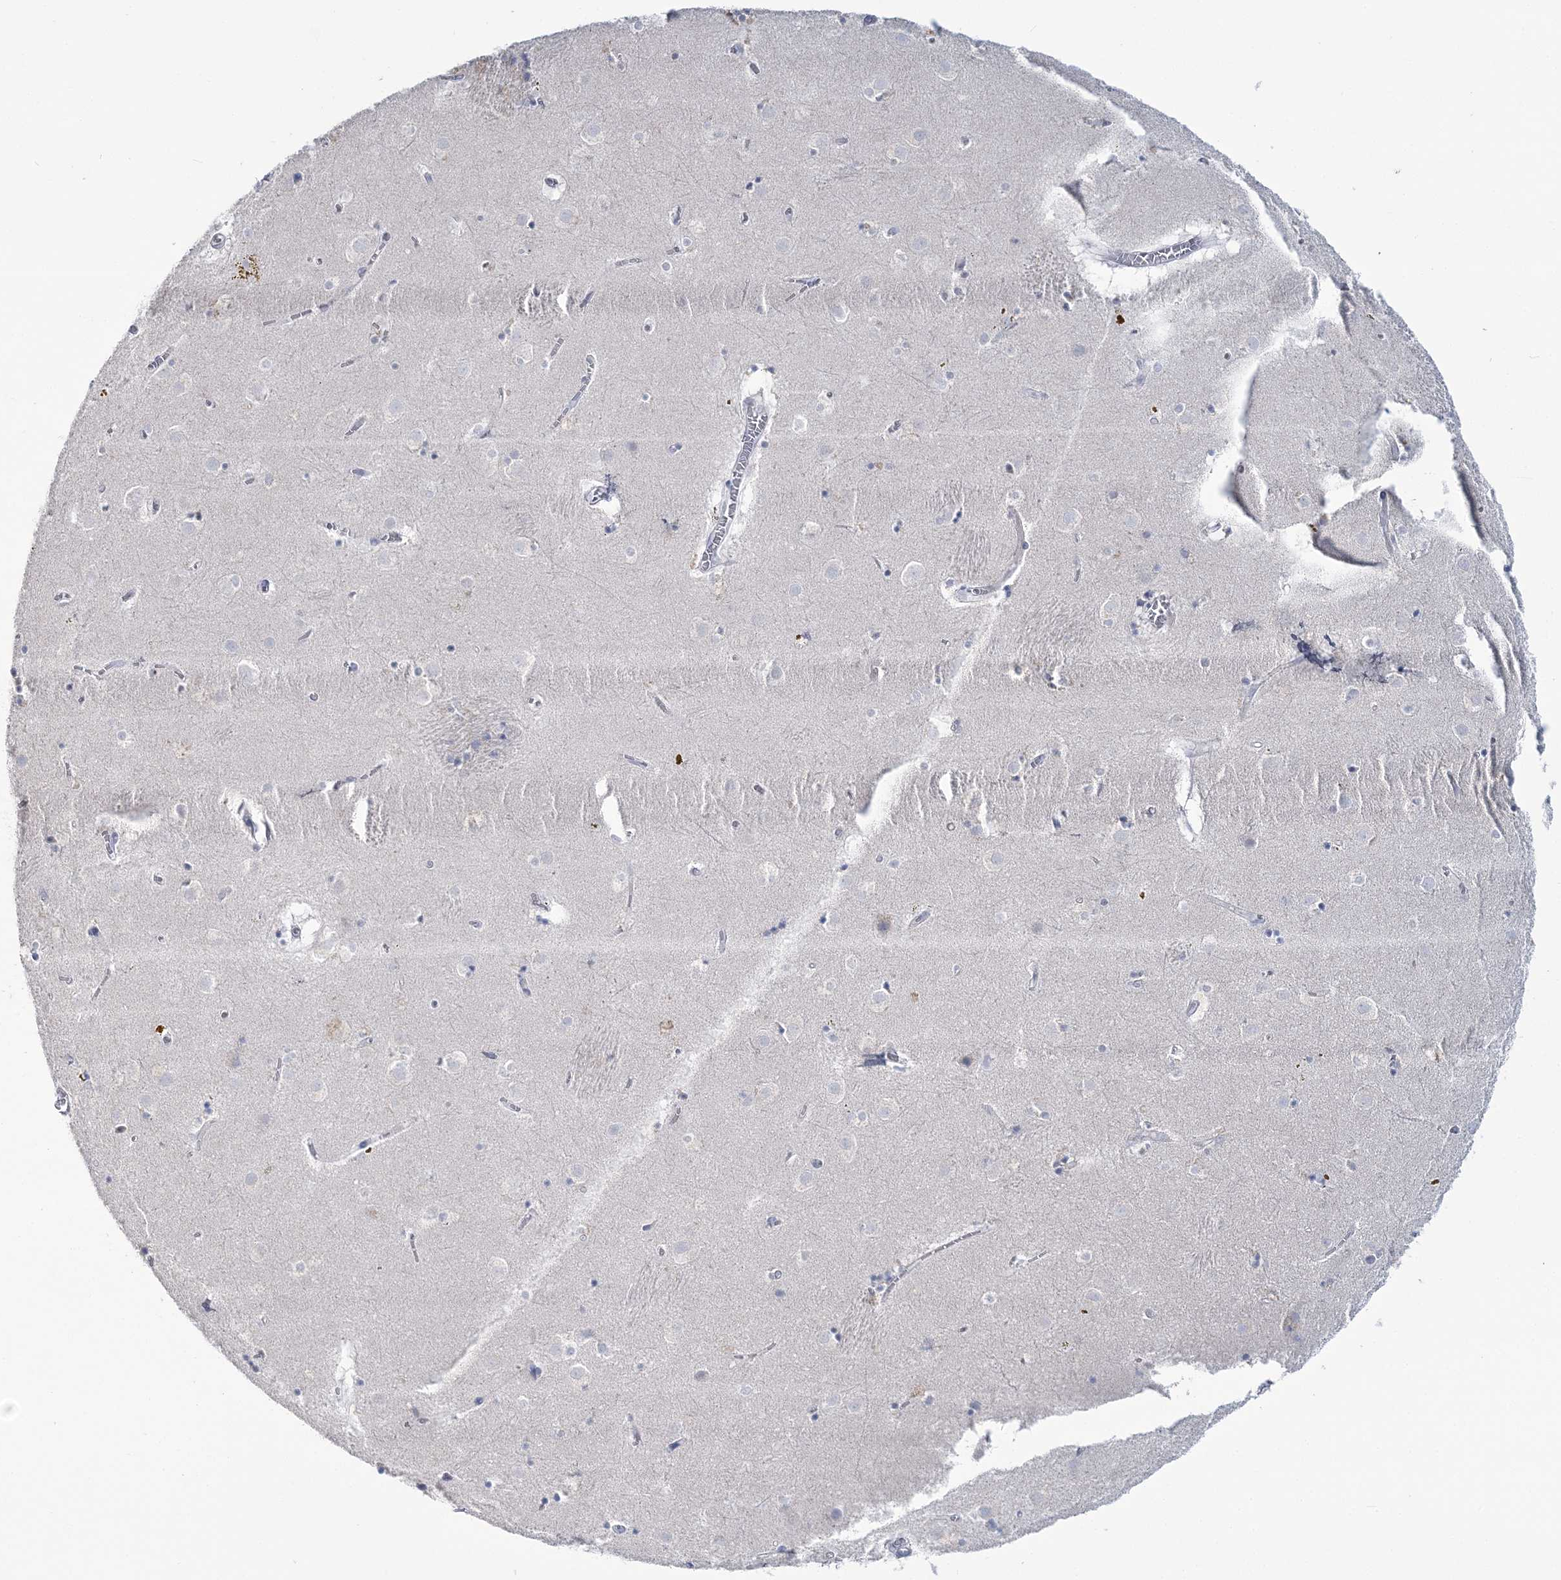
{"staining": {"intensity": "negative", "quantity": "none", "location": "none"}, "tissue": "caudate", "cell_type": "Glial cells", "image_type": "normal", "snomed": [{"axis": "morphology", "description": "Normal tissue, NOS"}, {"axis": "topography", "description": "Lateral ventricle wall"}], "caption": "The immunohistochemistry (IHC) micrograph has no significant staining in glial cells of caudate.", "gene": "CYP3A4", "patient": {"sex": "male", "age": 70}}